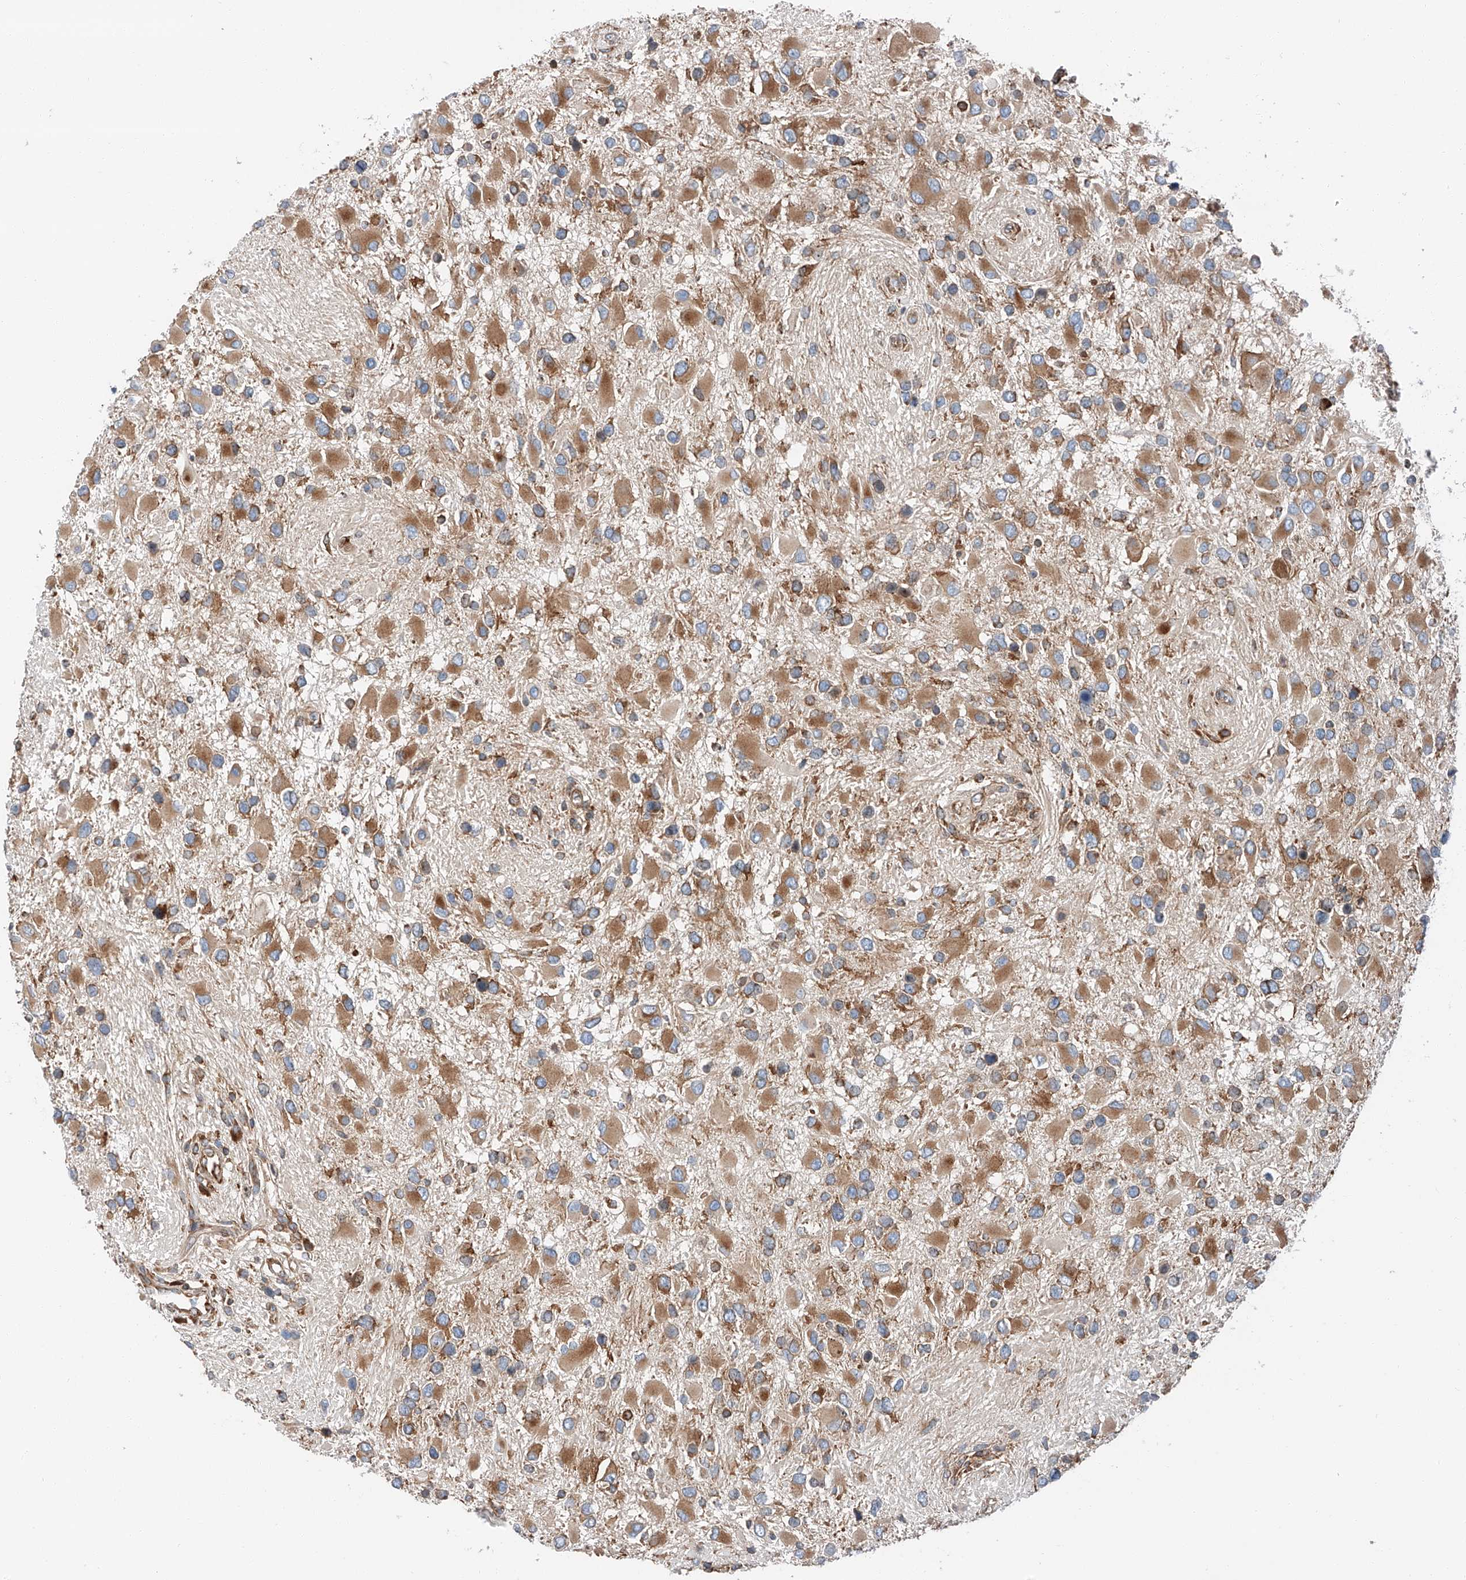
{"staining": {"intensity": "moderate", "quantity": ">75%", "location": "cytoplasmic/membranous"}, "tissue": "glioma", "cell_type": "Tumor cells", "image_type": "cancer", "snomed": [{"axis": "morphology", "description": "Glioma, malignant, High grade"}, {"axis": "topography", "description": "Brain"}], "caption": "Glioma stained with a brown dye displays moderate cytoplasmic/membranous positive positivity in about >75% of tumor cells.", "gene": "ZC3H15", "patient": {"sex": "male", "age": 53}}